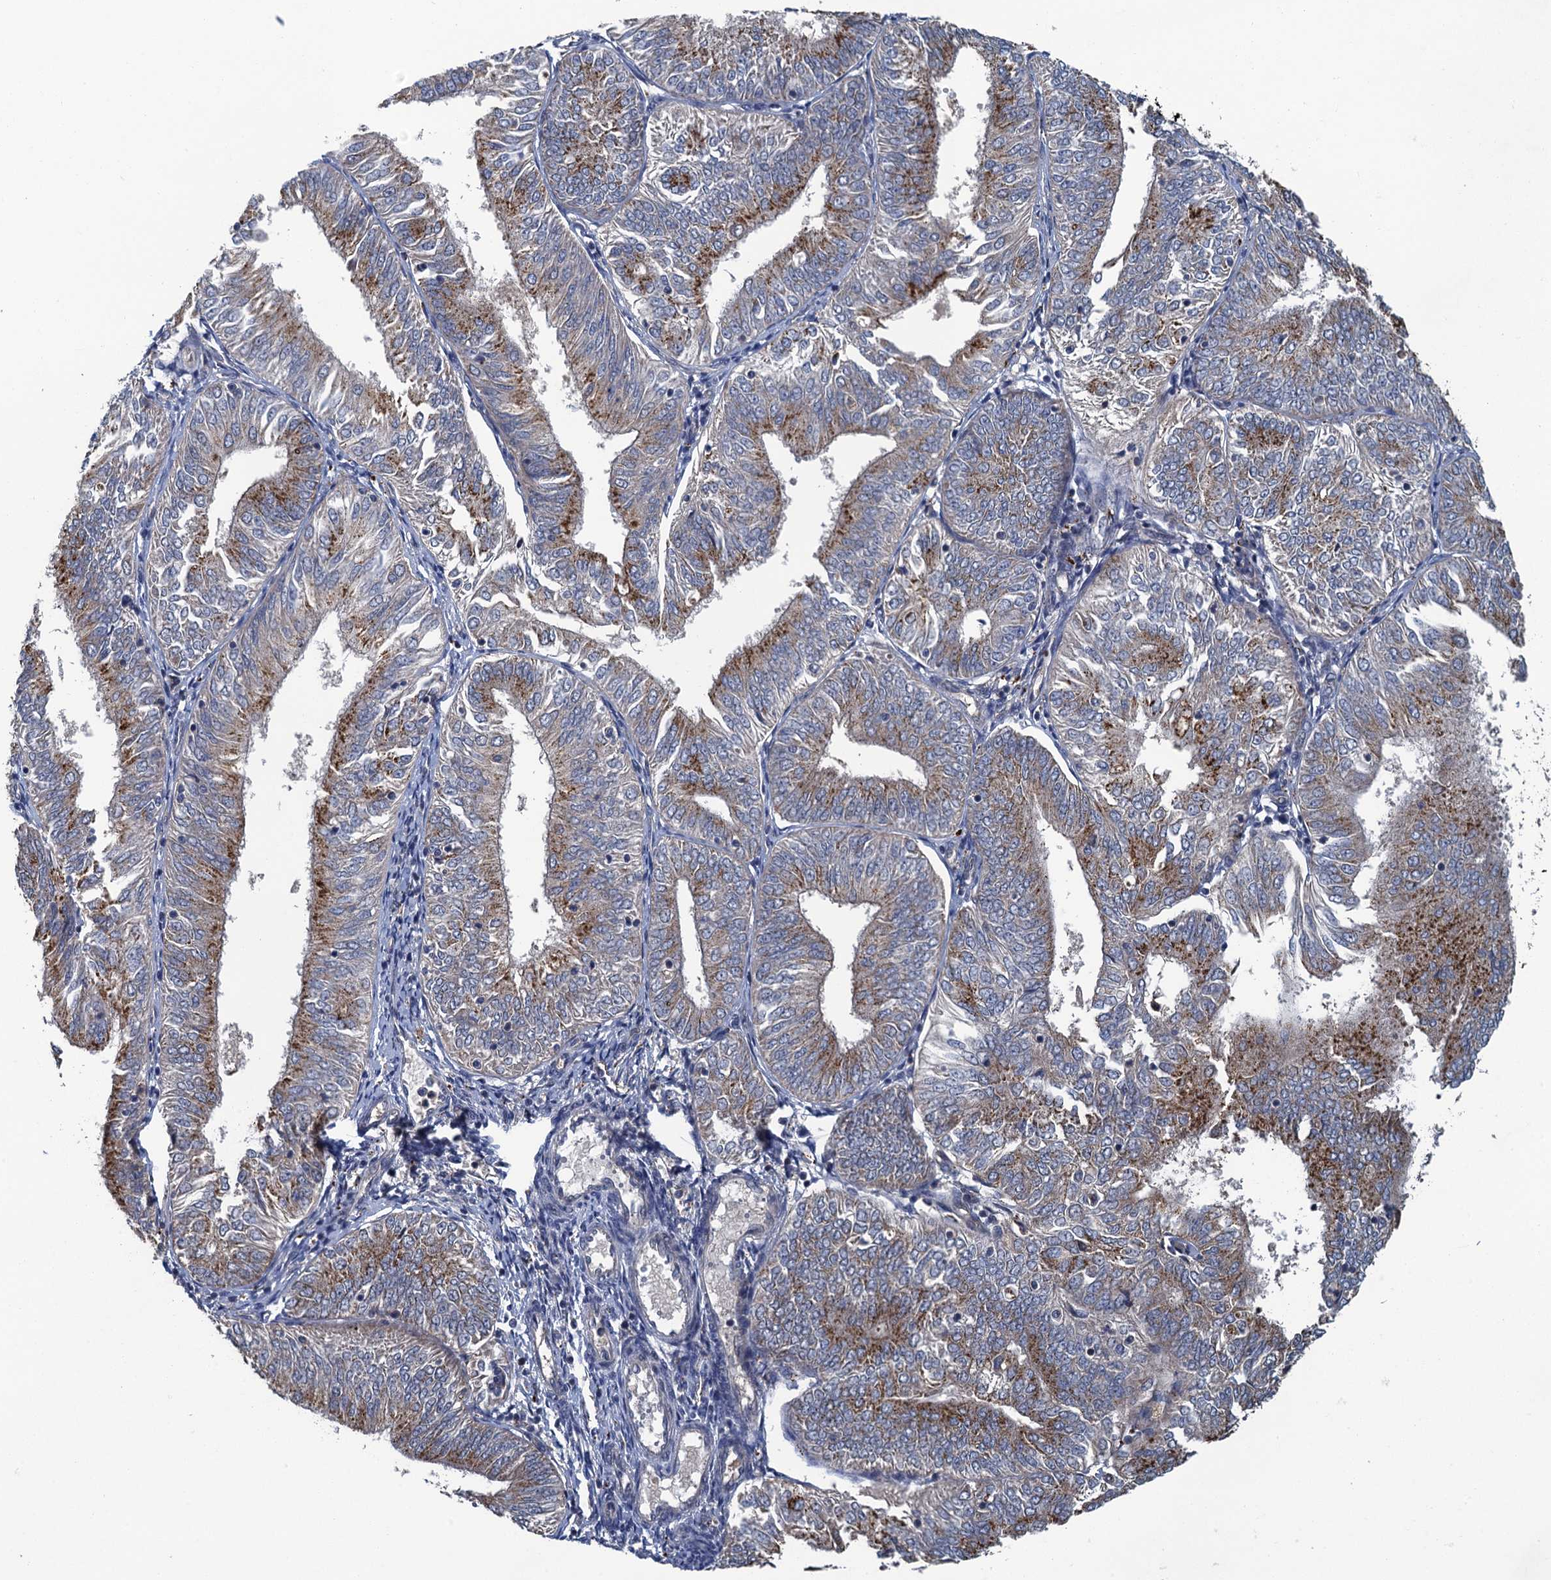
{"staining": {"intensity": "moderate", "quantity": "25%-75%", "location": "cytoplasmic/membranous"}, "tissue": "endometrial cancer", "cell_type": "Tumor cells", "image_type": "cancer", "snomed": [{"axis": "morphology", "description": "Adenocarcinoma, NOS"}, {"axis": "topography", "description": "Endometrium"}], "caption": "This is a photomicrograph of immunohistochemistry (IHC) staining of endometrial cancer, which shows moderate positivity in the cytoplasmic/membranous of tumor cells.", "gene": "KBTBD8", "patient": {"sex": "female", "age": 58}}